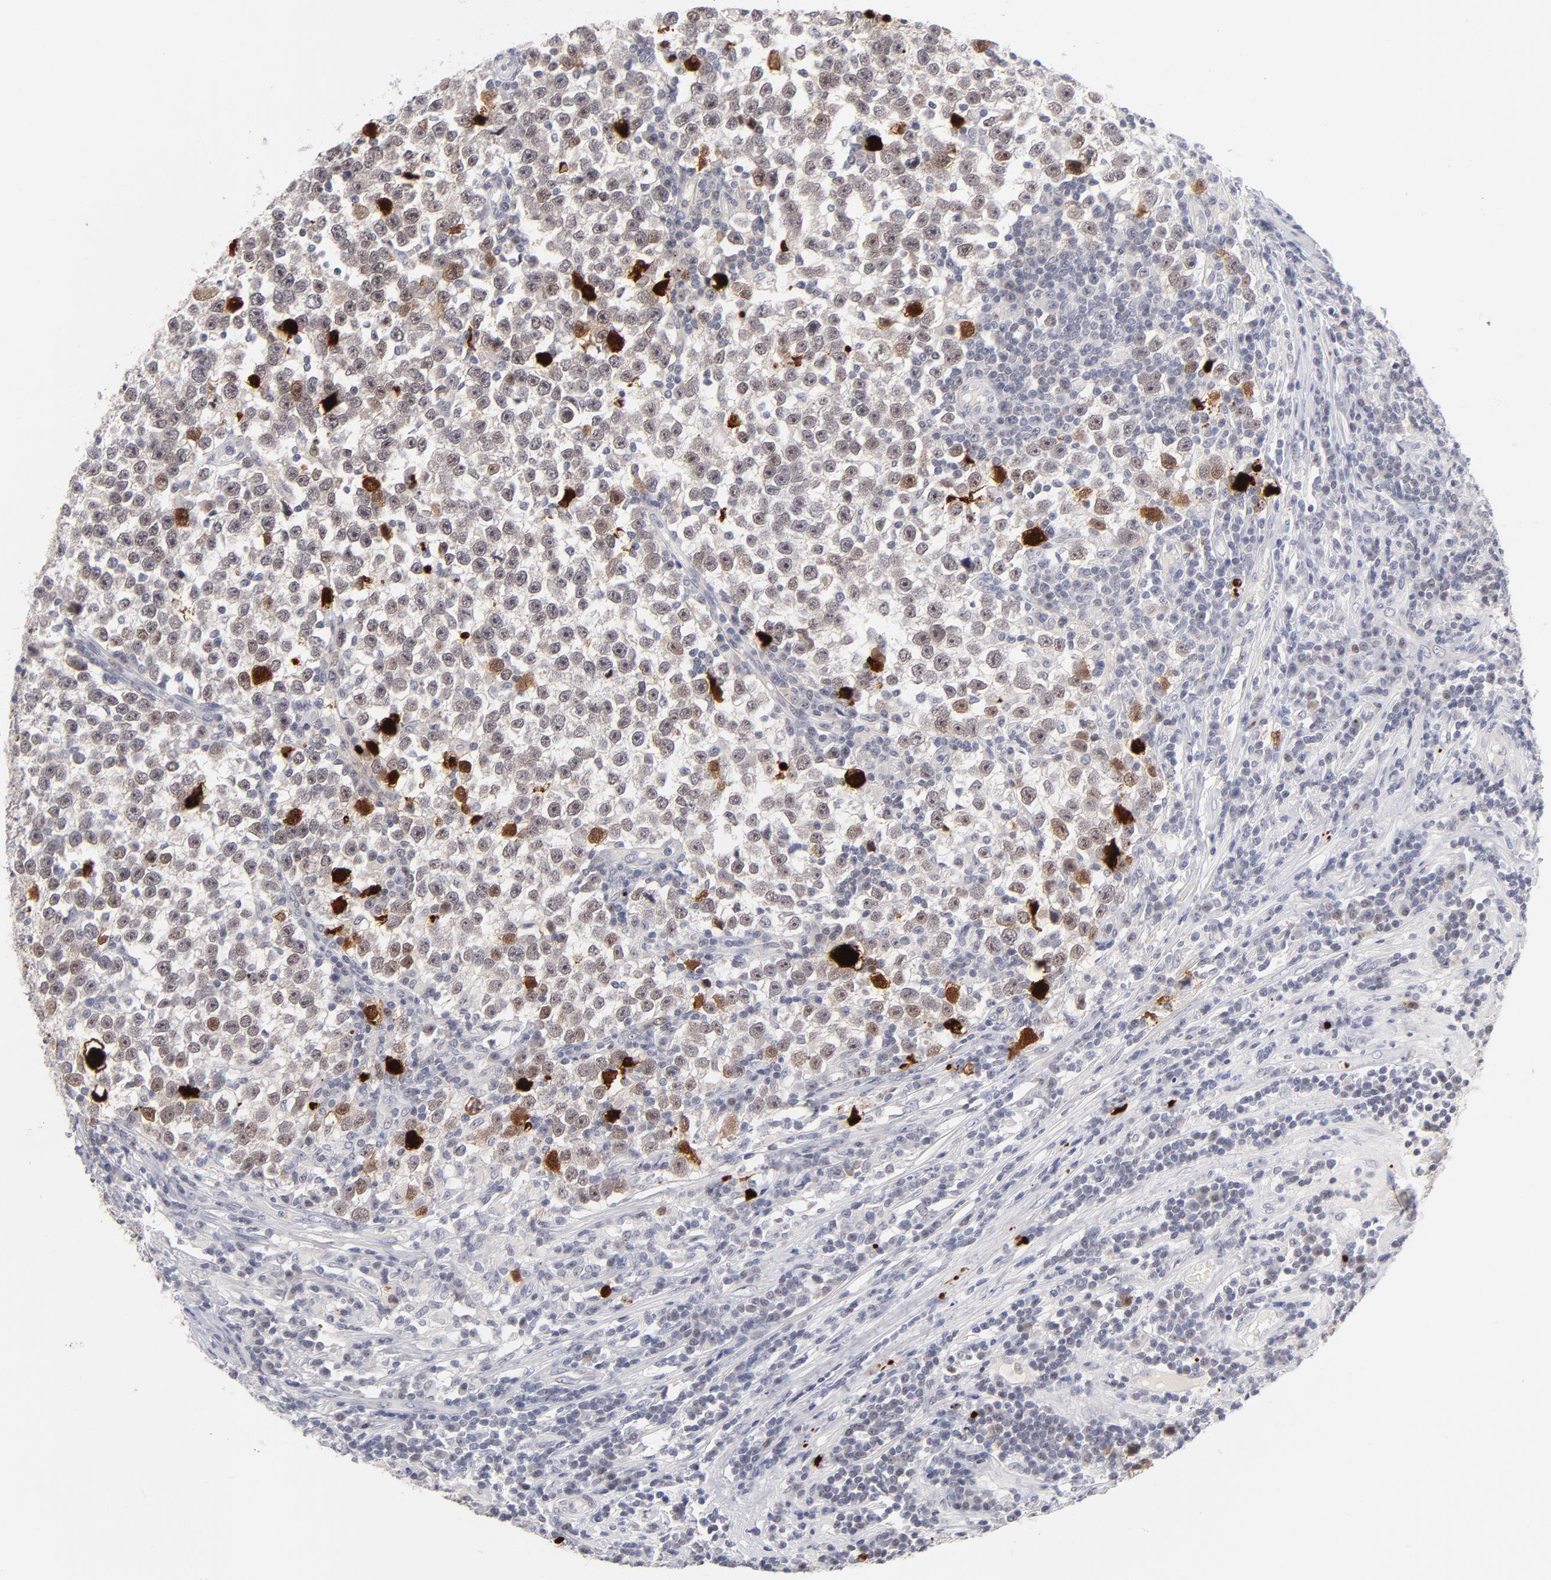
{"staining": {"intensity": "moderate", "quantity": "<25%", "location": "nuclear"}, "tissue": "testis cancer", "cell_type": "Tumor cells", "image_type": "cancer", "snomed": [{"axis": "morphology", "description": "Seminoma, NOS"}, {"axis": "topography", "description": "Testis"}], "caption": "Protein expression analysis of human seminoma (testis) reveals moderate nuclear staining in approximately <25% of tumor cells.", "gene": "PARP1", "patient": {"sex": "male", "age": 43}}